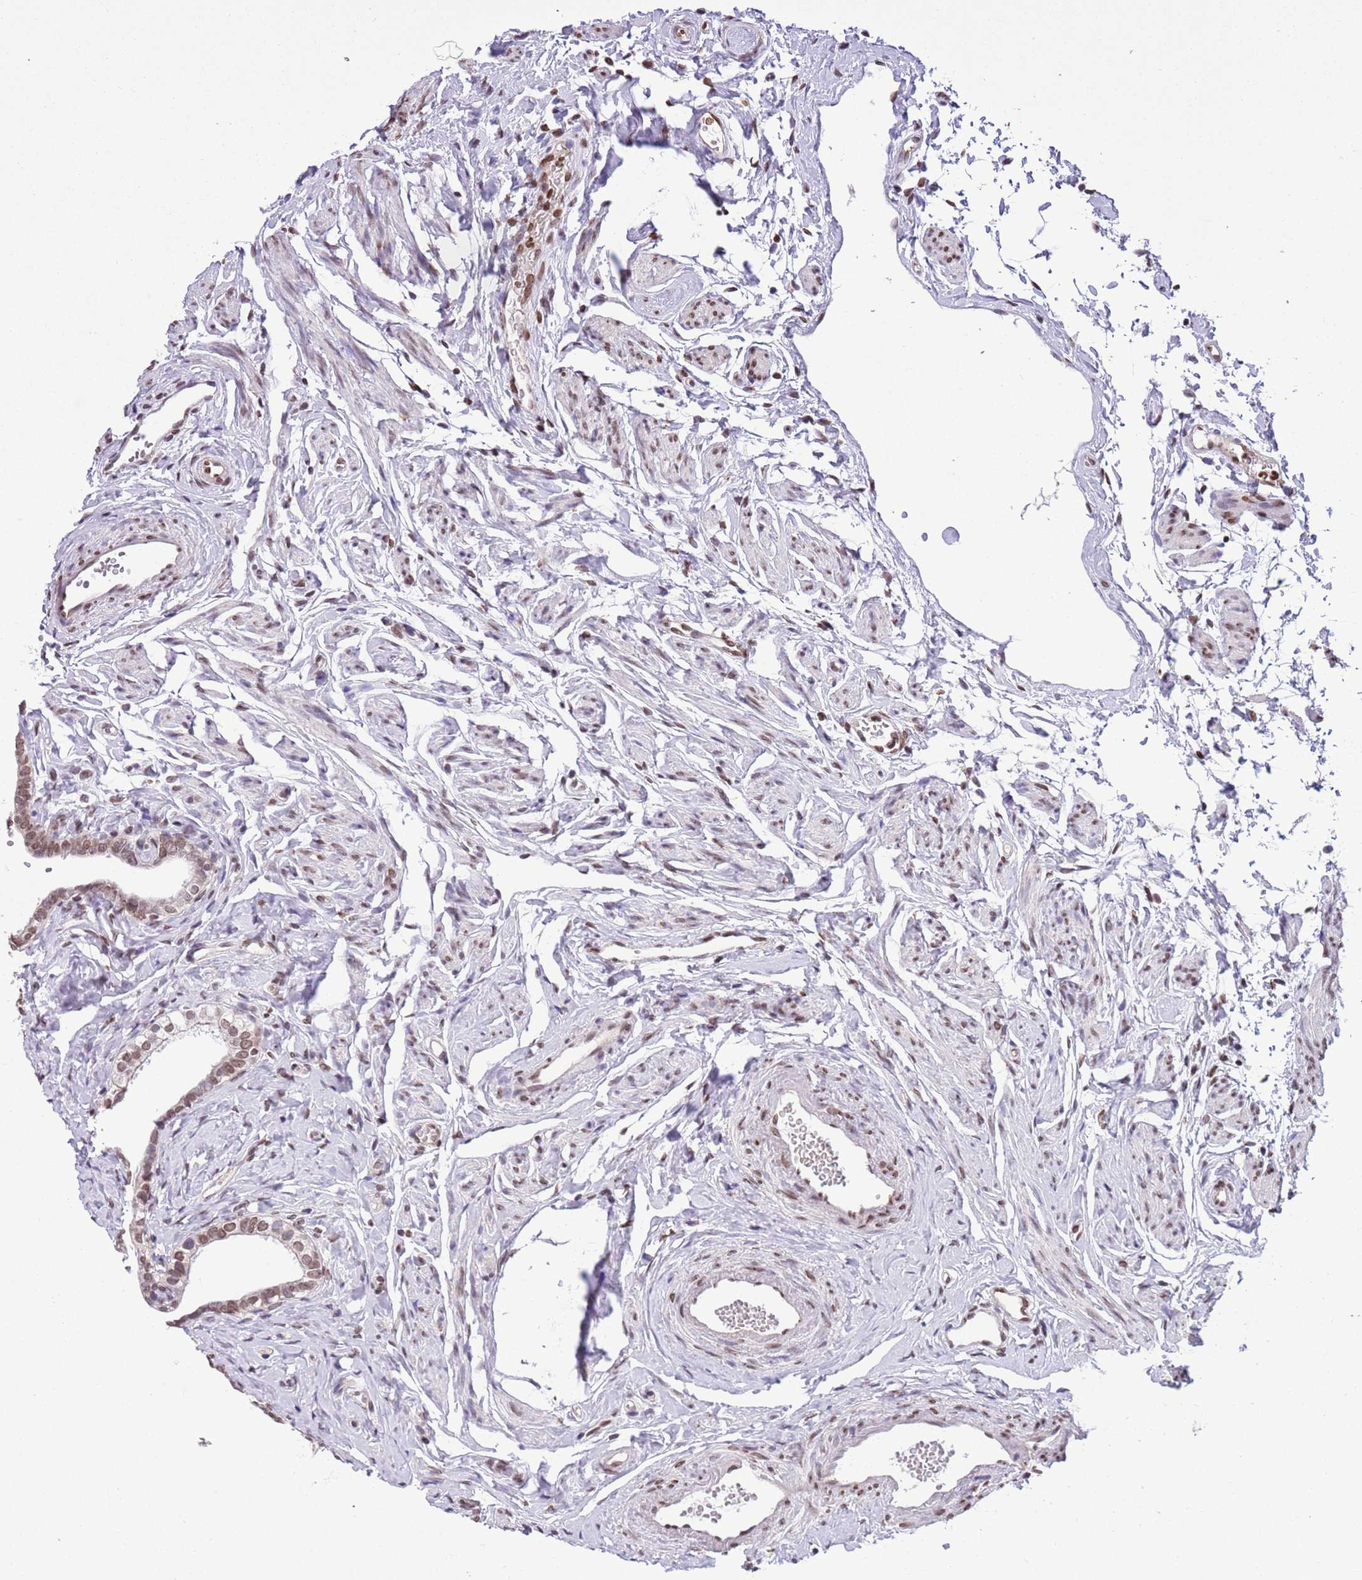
{"staining": {"intensity": "moderate", "quantity": ">75%", "location": "nuclear"}, "tissue": "fallopian tube", "cell_type": "Glandular cells", "image_type": "normal", "snomed": [{"axis": "morphology", "description": "Normal tissue, NOS"}, {"axis": "topography", "description": "Fallopian tube"}], "caption": "An immunohistochemistry image of unremarkable tissue is shown. Protein staining in brown labels moderate nuclear positivity in fallopian tube within glandular cells. Nuclei are stained in blue.", "gene": "NRIP1", "patient": {"sex": "female", "age": 66}}